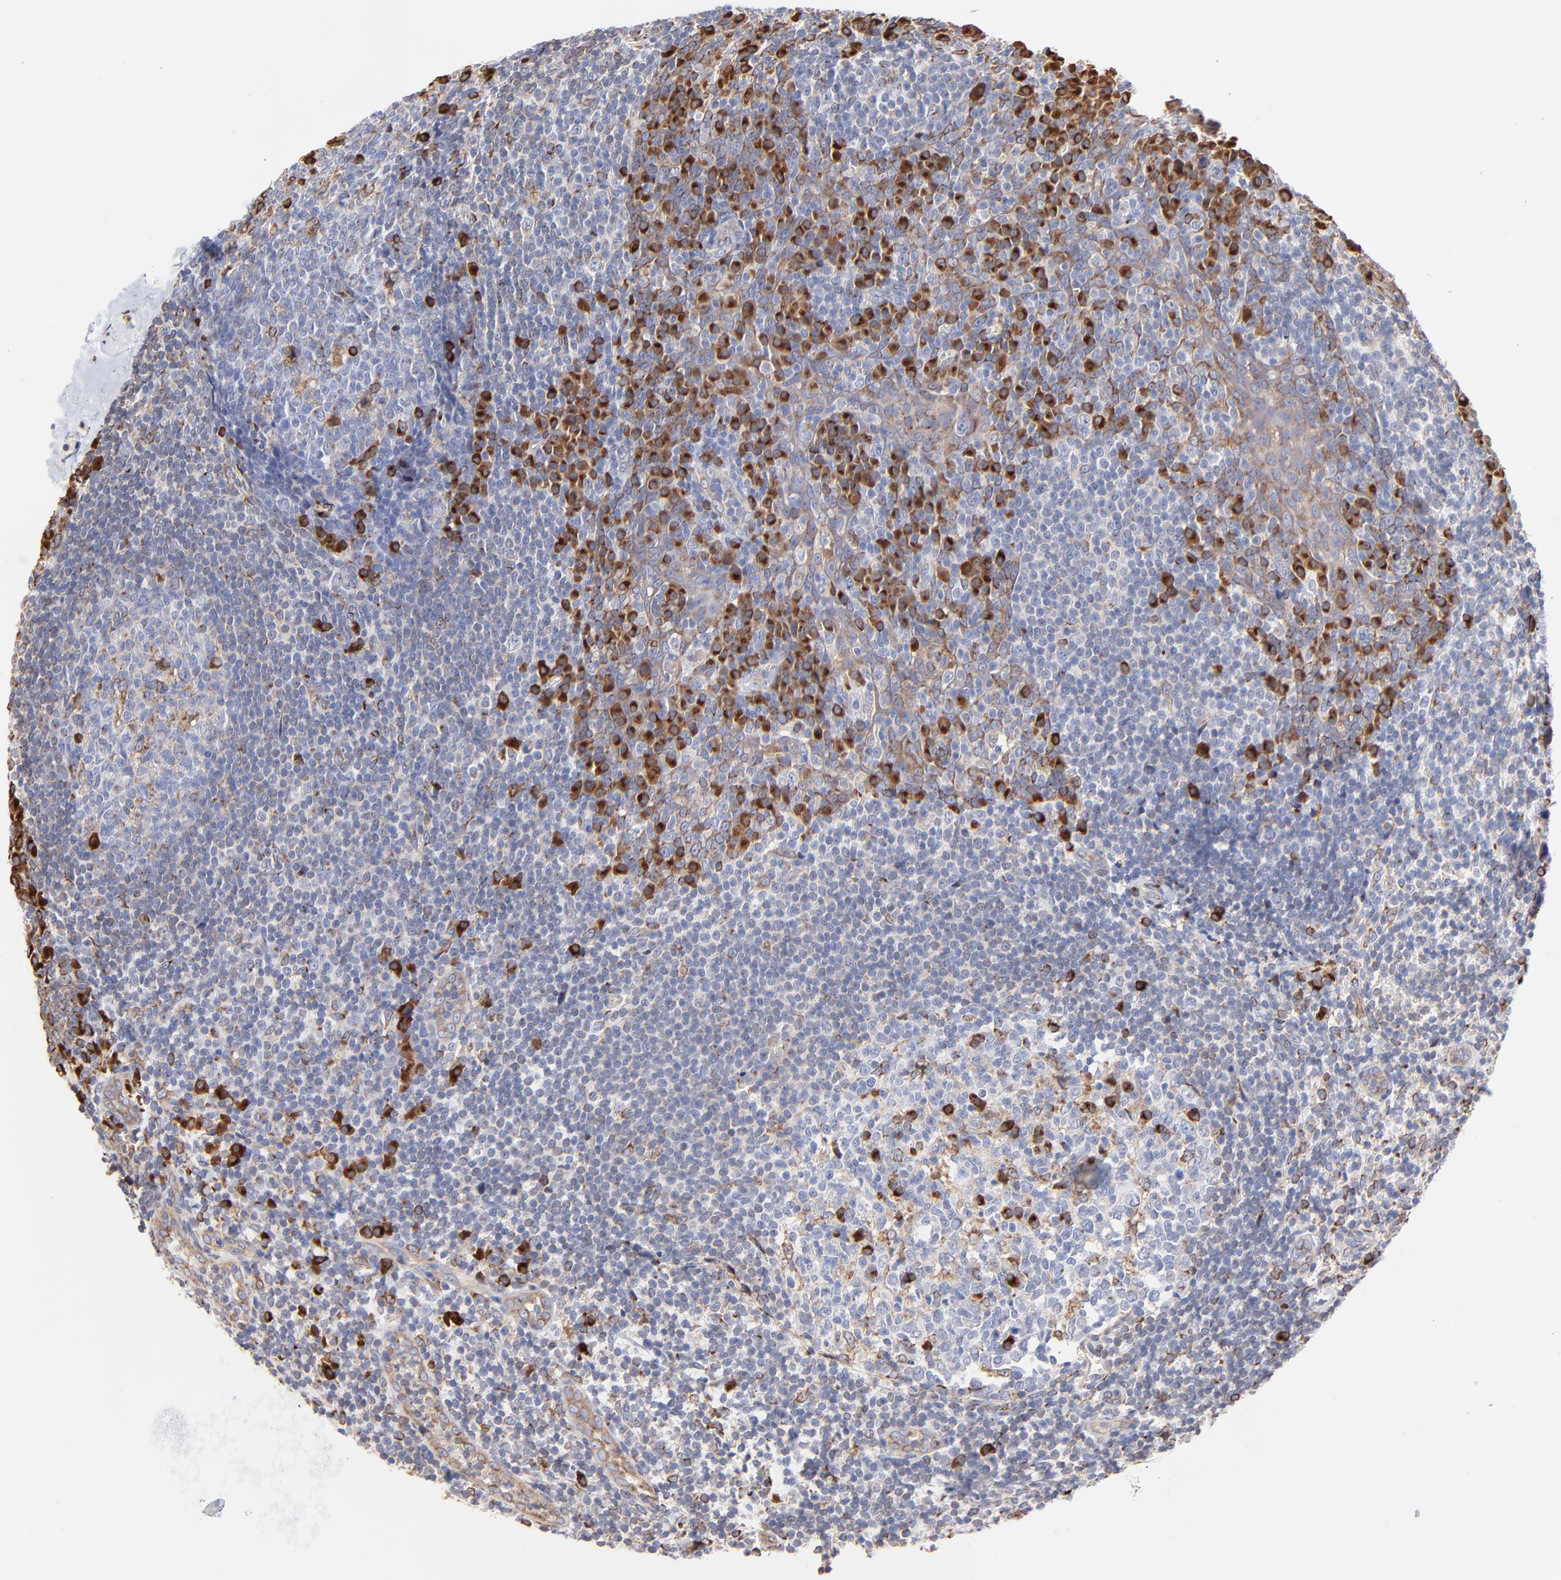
{"staining": {"intensity": "strong", "quantity": "<25%", "location": "cytoplasmic/membranous"}, "tissue": "tonsil", "cell_type": "Germinal center cells", "image_type": "normal", "snomed": [{"axis": "morphology", "description": "Normal tissue, NOS"}, {"axis": "topography", "description": "Tonsil"}], "caption": "Immunohistochemistry histopathology image of normal human tonsil stained for a protein (brown), which displays medium levels of strong cytoplasmic/membranous staining in about <25% of germinal center cells.", "gene": "LMAN1", "patient": {"sex": "male", "age": 31}}